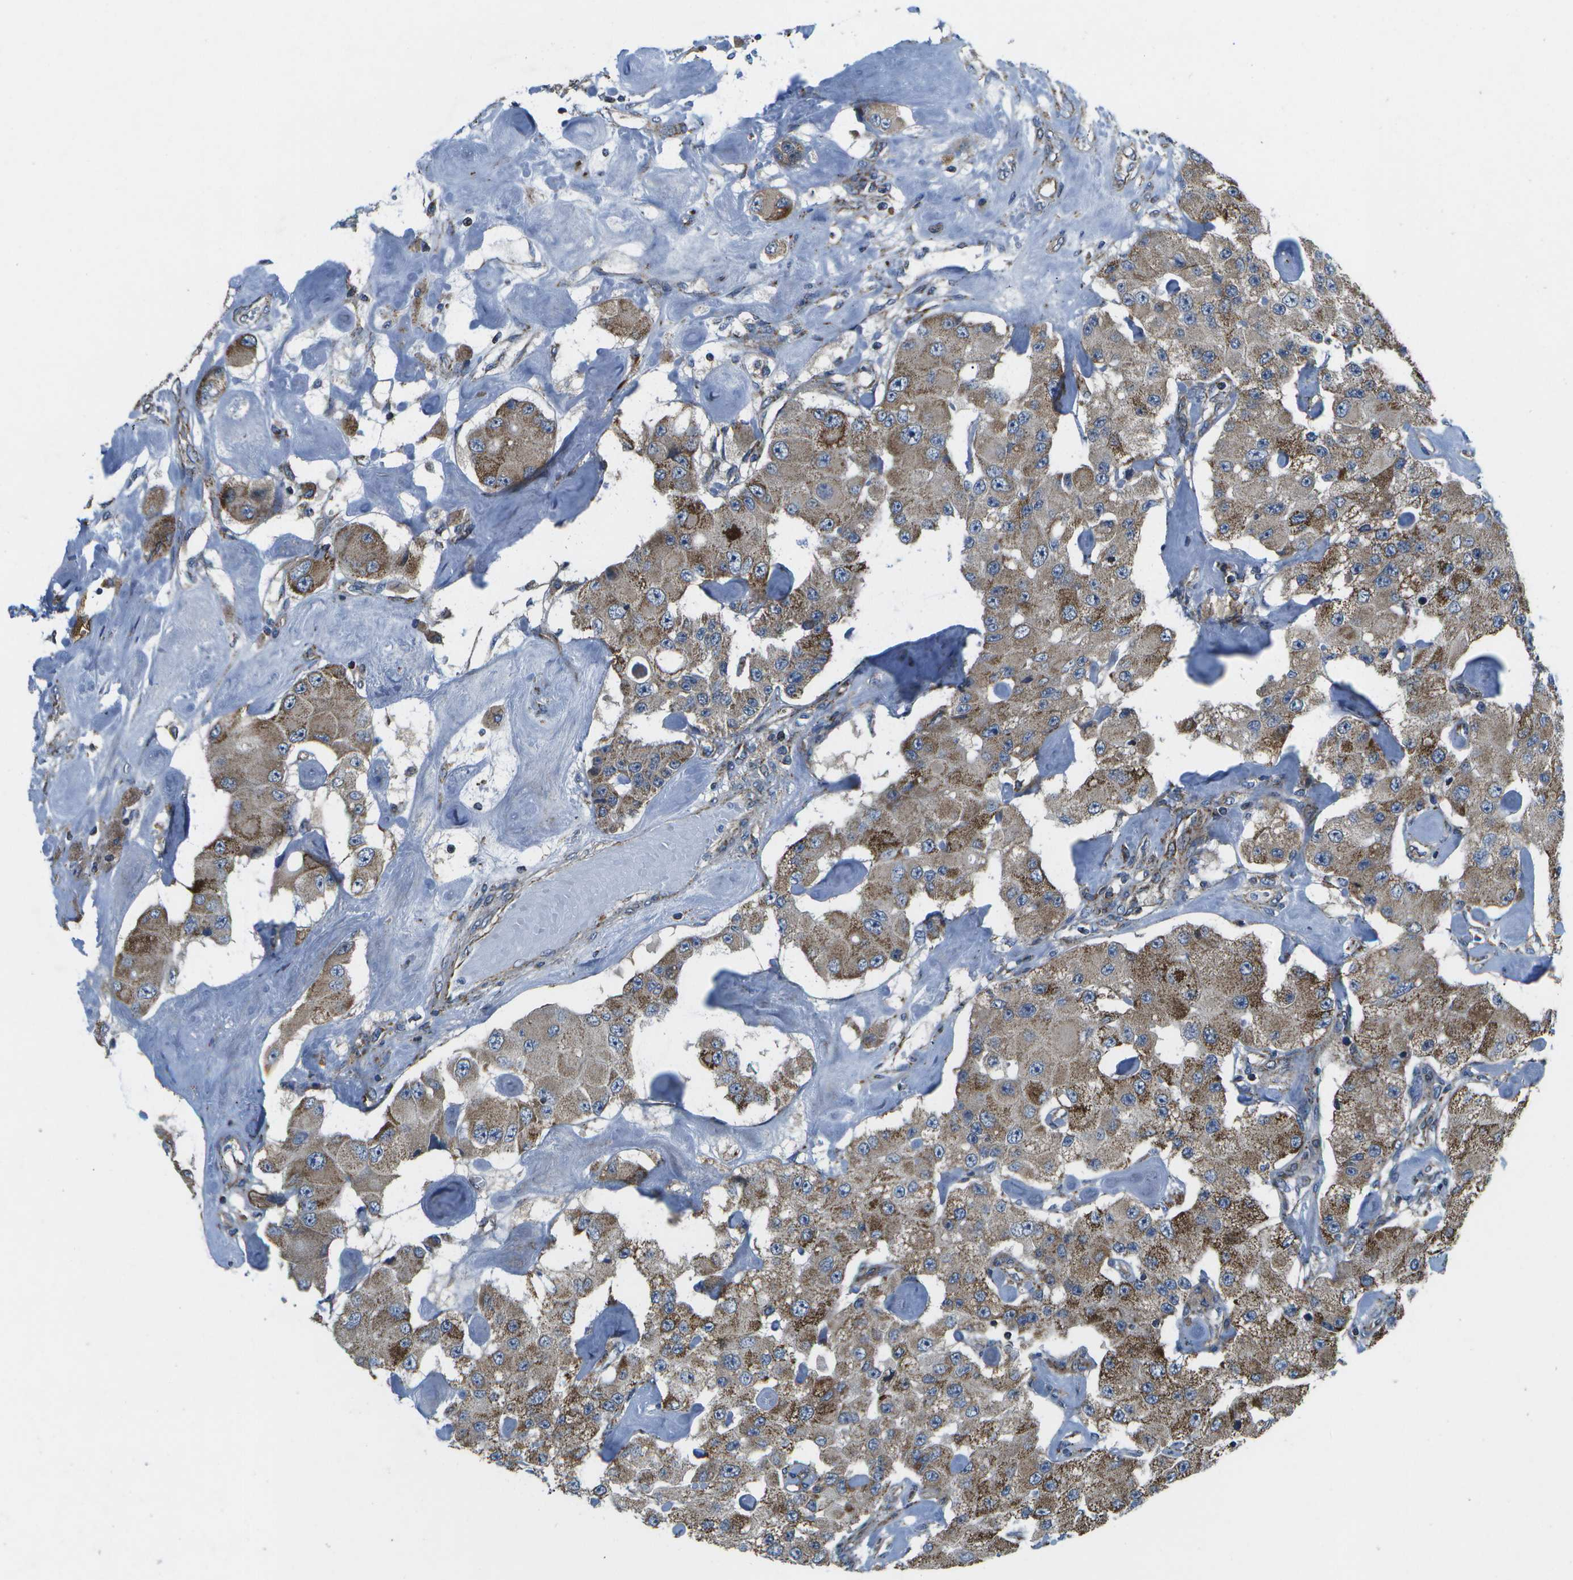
{"staining": {"intensity": "moderate", "quantity": "<25%", "location": "cytoplasmic/membranous"}, "tissue": "carcinoid", "cell_type": "Tumor cells", "image_type": "cancer", "snomed": [{"axis": "morphology", "description": "Carcinoid, malignant, NOS"}, {"axis": "topography", "description": "Pancreas"}], "caption": "This is an image of immunohistochemistry (IHC) staining of carcinoid, which shows moderate positivity in the cytoplasmic/membranous of tumor cells.", "gene": "MVK", "patient": {"sex": "male", "age": 41}}